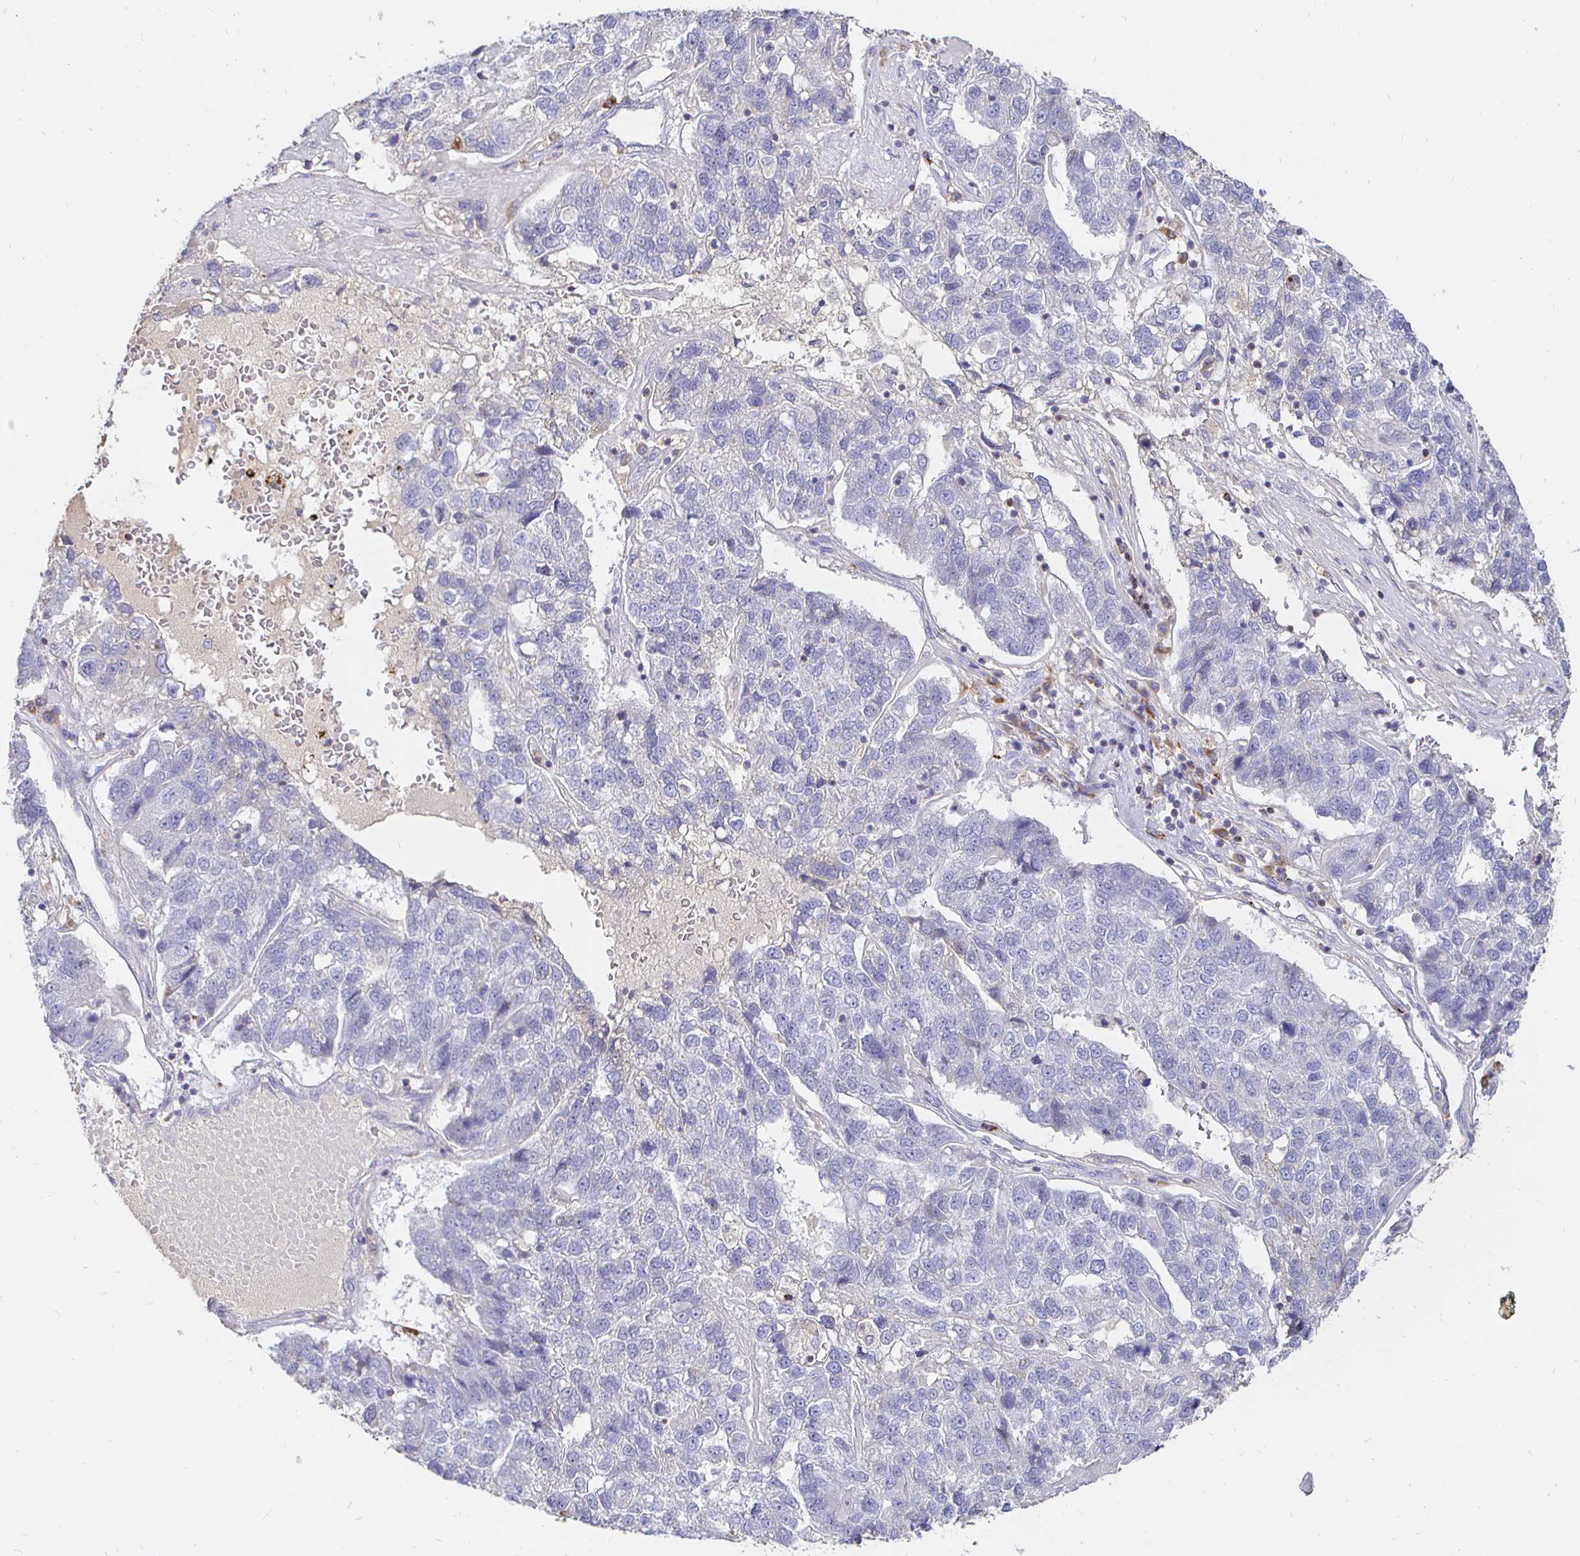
{"staining": {"intensity": "negative", "quantity": "none", "location": "none"}, "tissue": "pancreatic cancer", "cell_type": "Tumor cells", "image_type": "cancer", "snomed": [{"axis": "morphology", "description": "Adenocarcinoma, NOS"}, {"axis": "topography", "description": "Pancreas"}], "caption": "DAB (3,3'-diaminobenzidine) immunohistochemical staining of human pancreatic cancer (adenocarcinoma) shows no significant staining in tumor cells. Brightfield microscopy of IHC stained with DAB (brown) and hematoxylin (blue), captured at high magnification.", "gene": "CXCR3", "patient": {"sex": "female", "age": 61}}